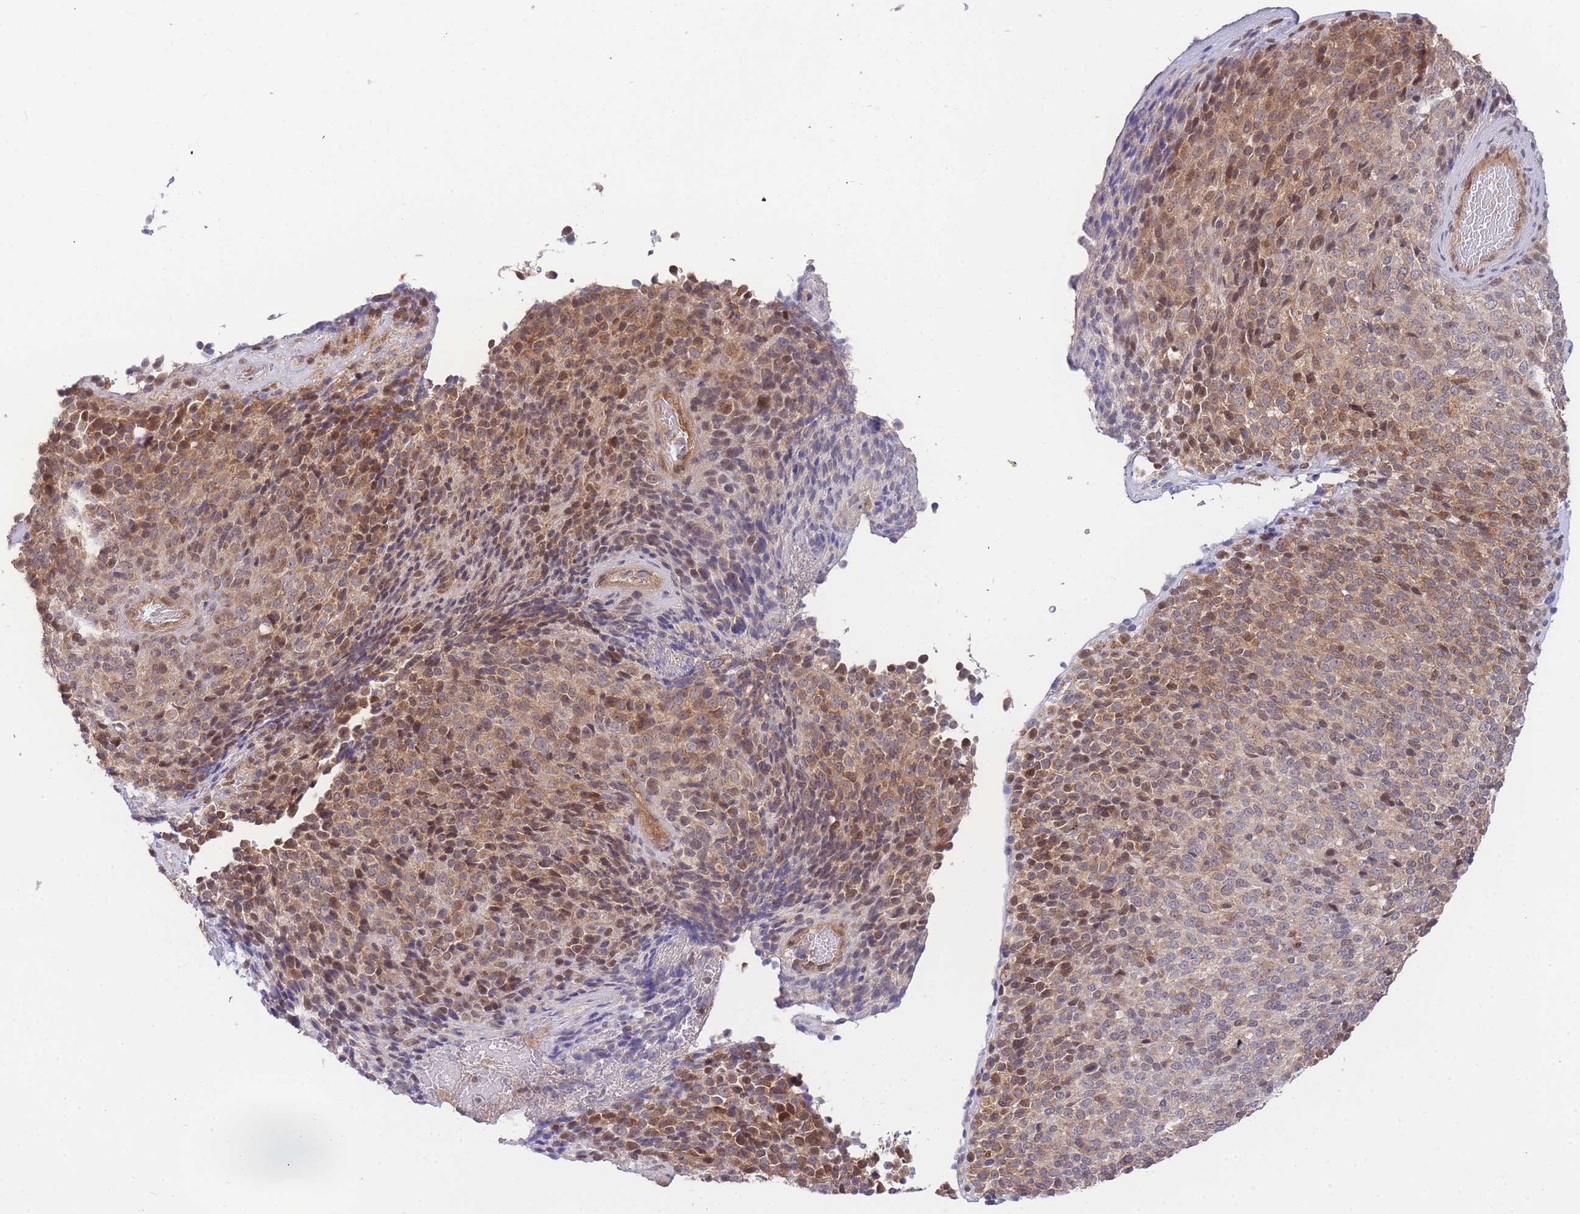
{"staining": {"intensity": "moderate", "quantity": ">75%", "location": "cytoplasmic/membranous,nuclear"}, "tissue": "melanoma", "cell_type": "Tumor cells", "image_type": "cancer", "snomed": [{"axis": "morphology", "description": "Malignant melanoma, Metastatic site"}, {"axis": "topography", "description": "Brain"}], "caption": "Malignant melanoma (metastatic site) stained for a protein (brown) exhibits moderate cytoplasmic/membranous and nuclear positive positivity in about >75% of tumor cells.", "gene": "KIAA1191", "patient": {"sex": "female", "age": 56}}